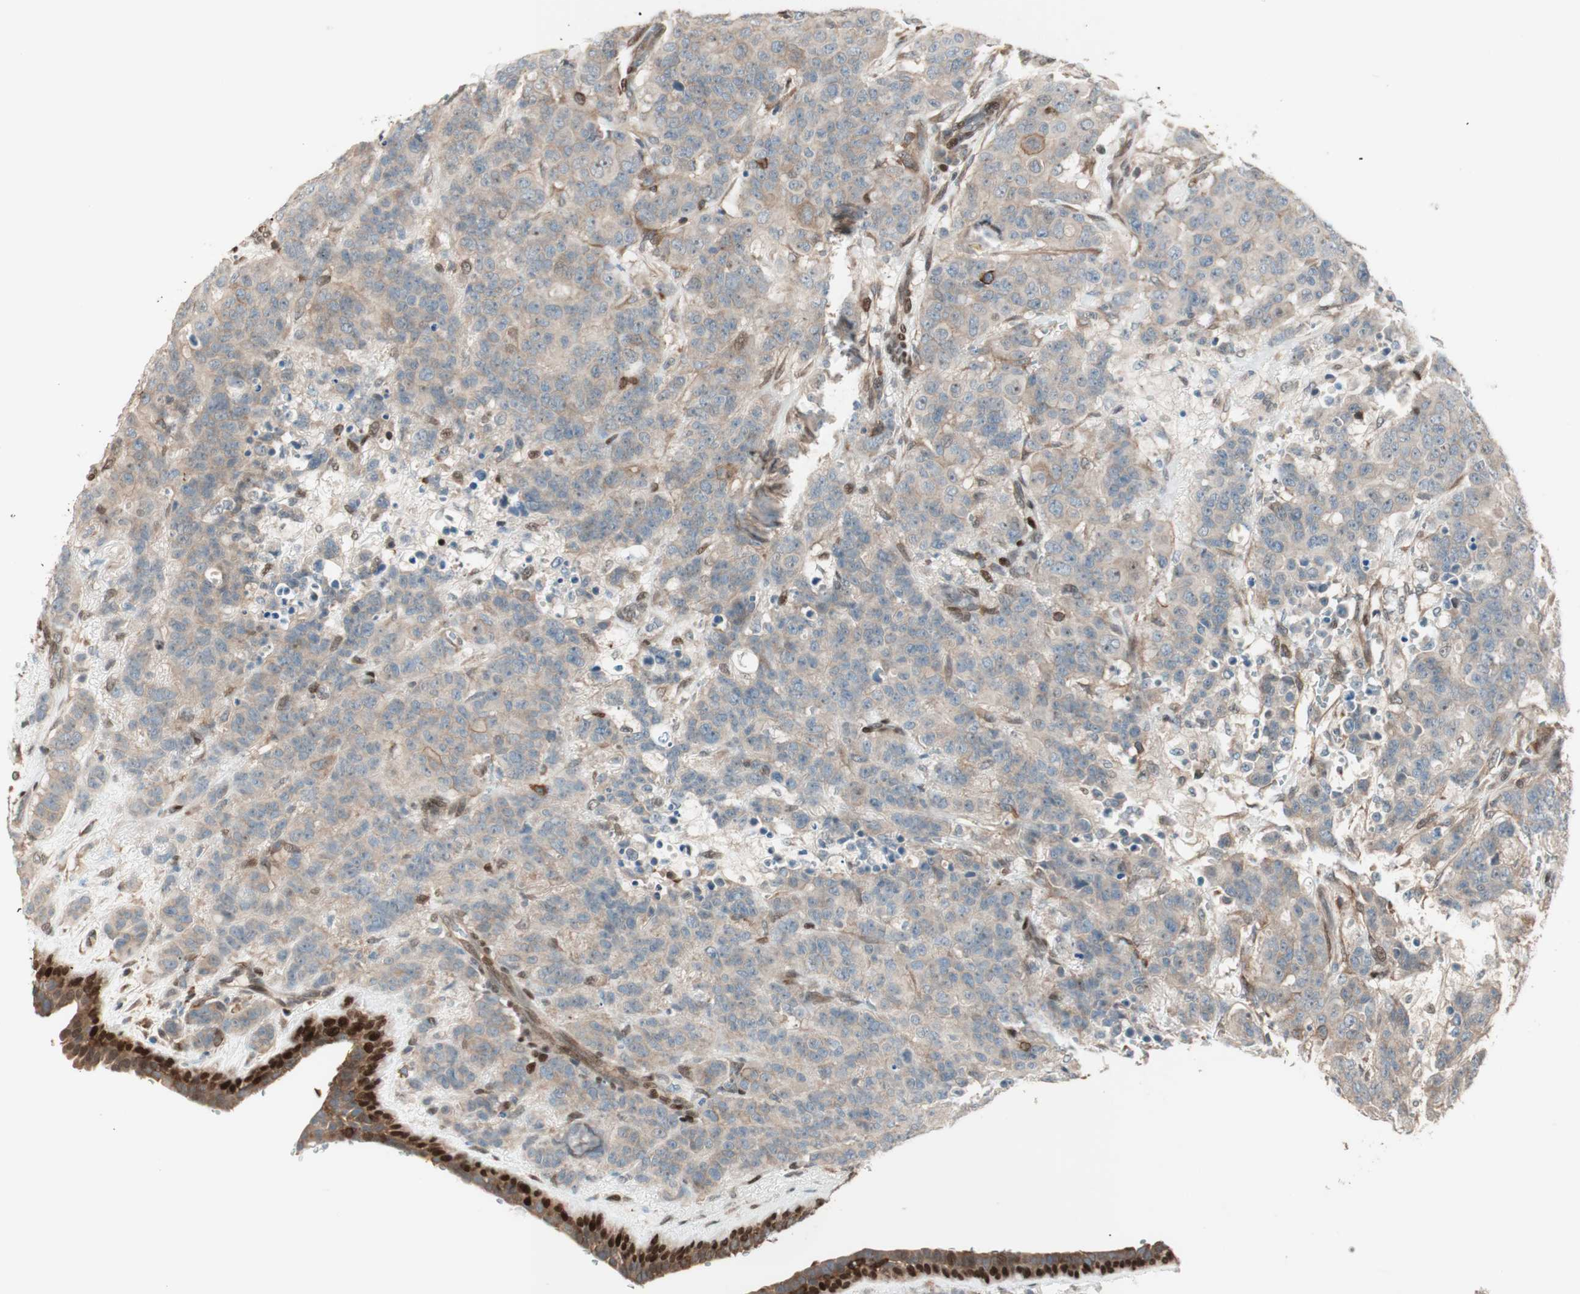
{"staining": {"intensity": "moderate", "quantity": ">75%", "location": "cytoplasmic/membranous"}, "tissue": "breast cancer", "cell_type": "Tumor cells", "image_type": "cancer", "snomed": [{"axis": "morphology", "description": "Duct carcinoma"}, {"axis": "topography", "description": "Breast"}], "caption": "Protein staining of breast cancer (infiltrating ductal carcinoma) tissue demonstrates moderate cytoplasmic/membranous staining in about >75% of tumor cells.", "gene": "BIN1", "patient": {"sex": "female", "age": 40}}